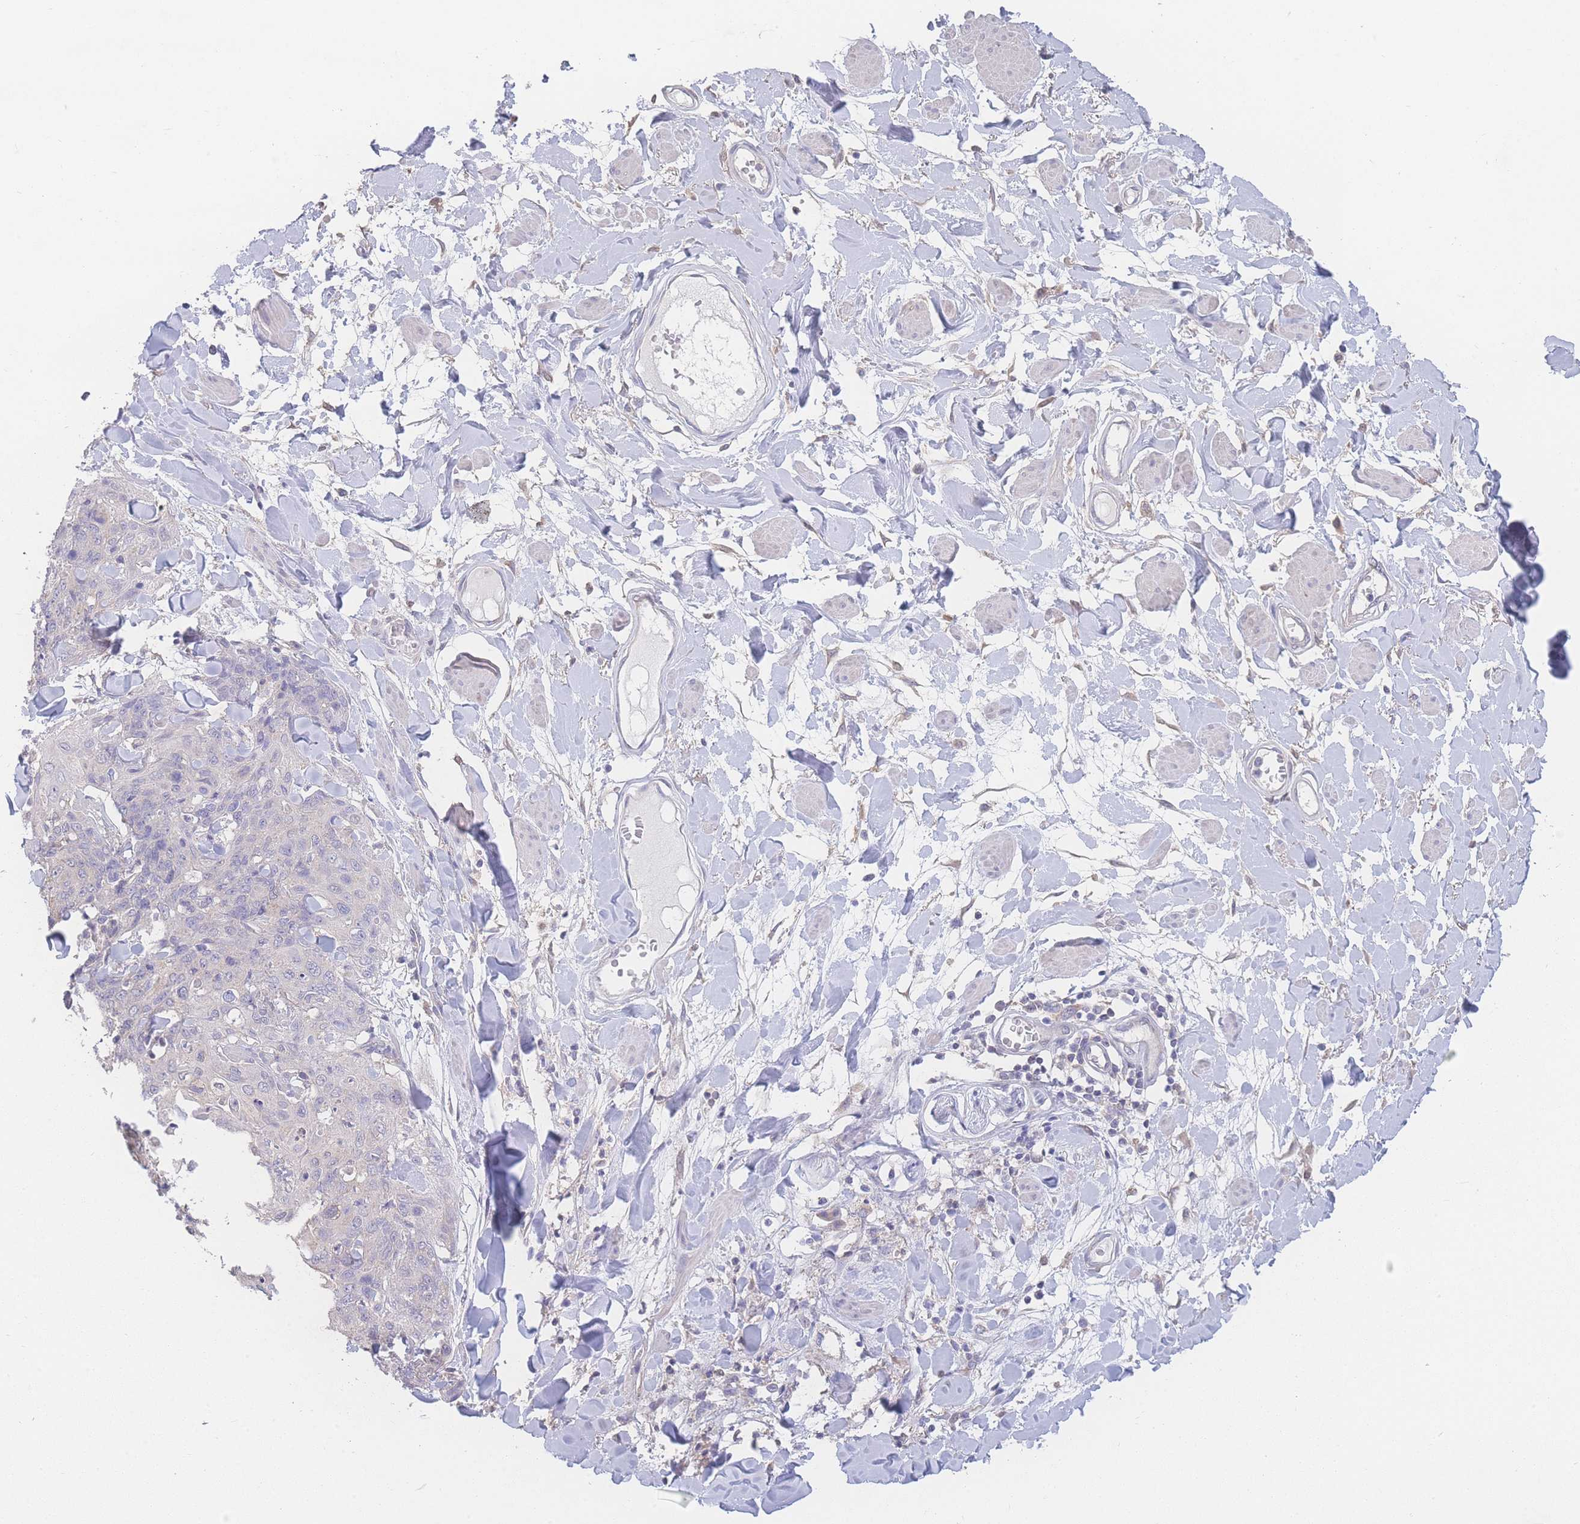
{"staining": {"intensity": "negative", "quantity": "none", "location": "none"}, "tissue": "skin cancer", "cell_type": "Tumor cells", "image_type": "cancer", "snomed": [{"axis": "morphology", "description": "Squamous cell carcinoma, NOS"}, {"axis": "topography", "description": "Skin"}, {"axis": "topography", "description": "Vulva"}], "caption": "Immunohistochemistry (IHC) image of neoplastic tissue: skin cancer (squamous cell carcinoma) stained with DAB (3,3'-diaminobenzidine) shows no significant protein expression in tumor cells.", "gene": "GIPR", "patient": {"sex": "female", "age": 85}}